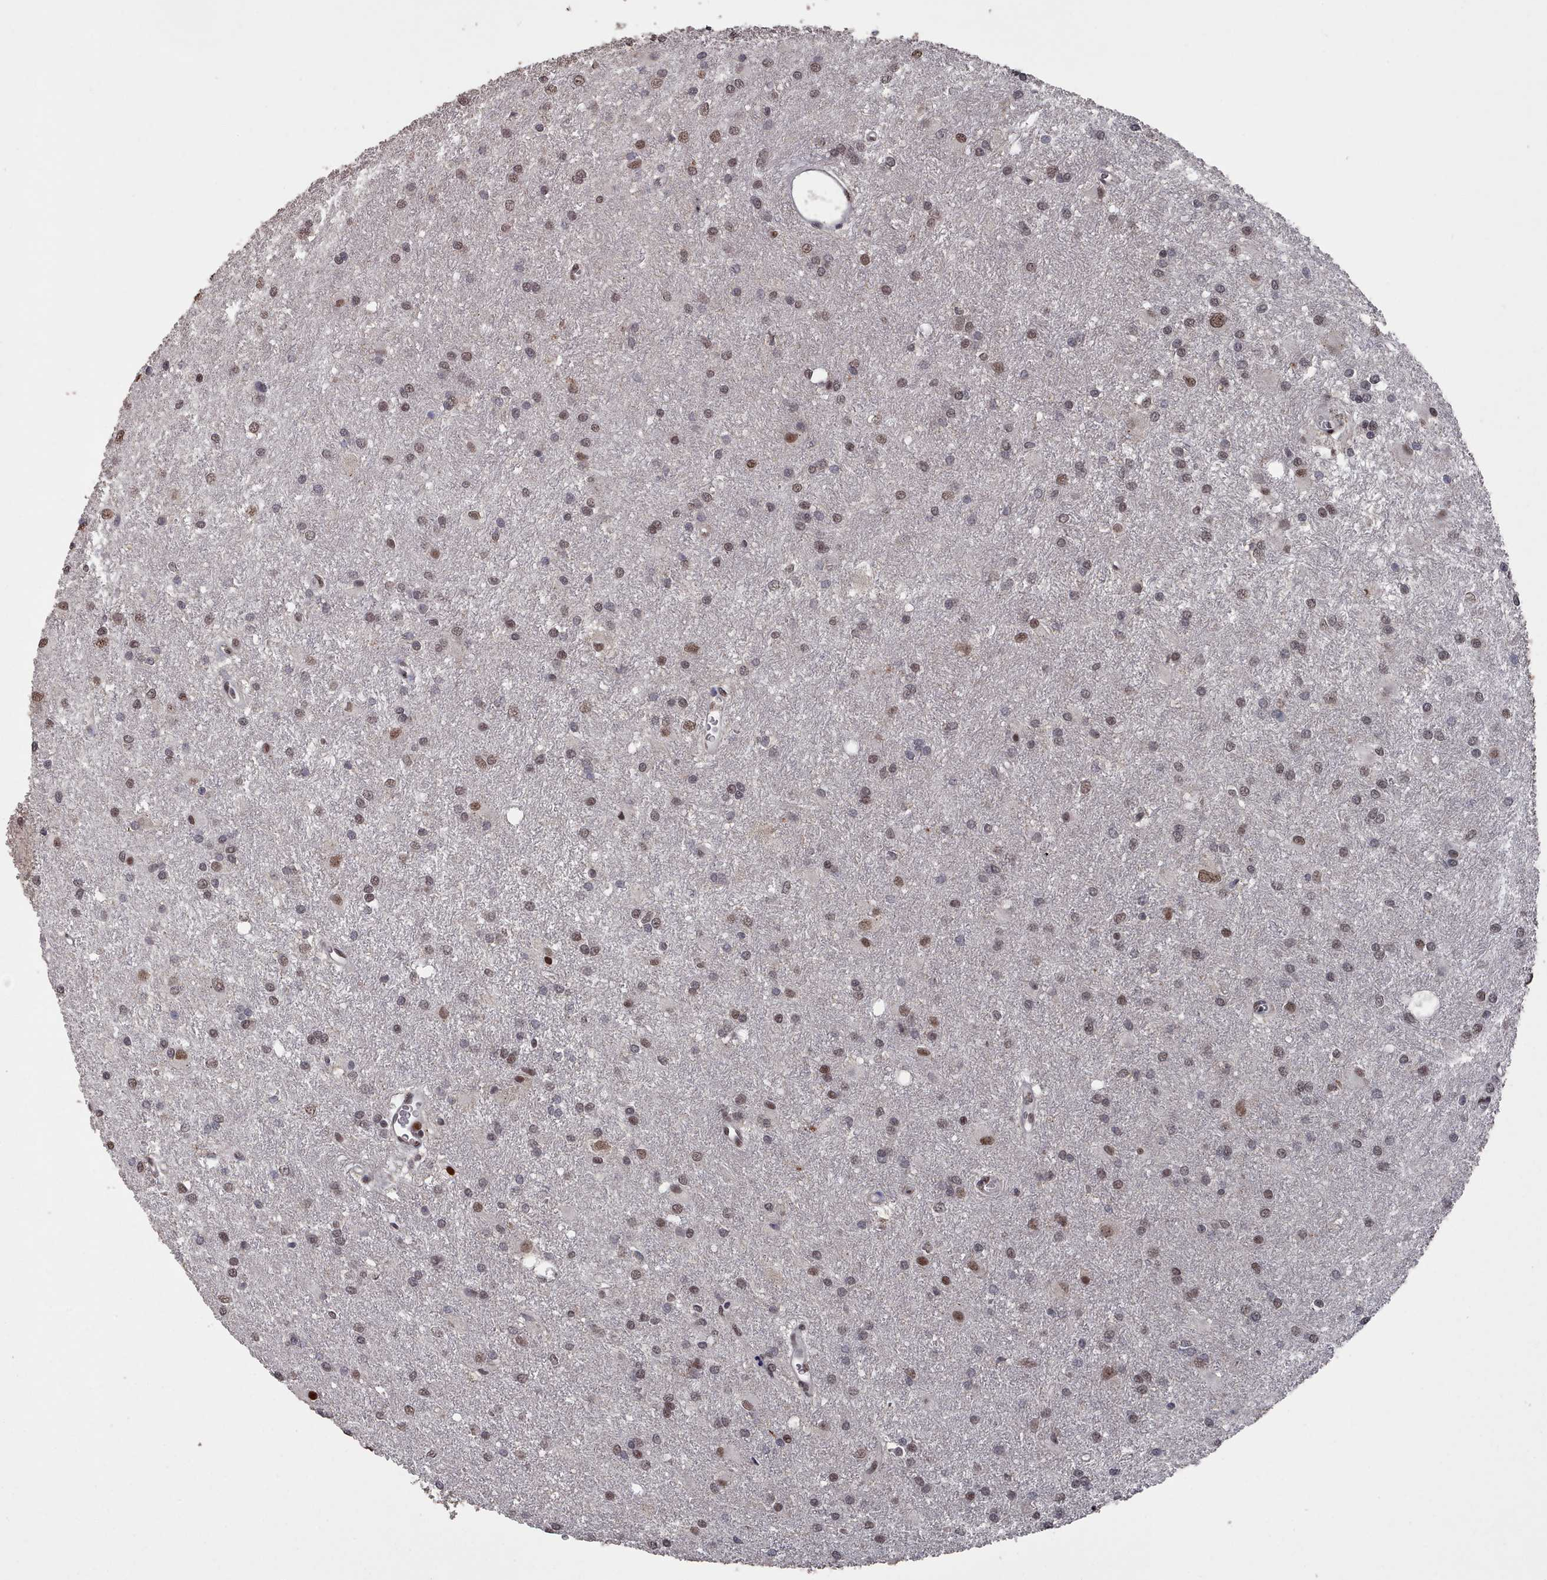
{"staining": {"intensity": "moderate", "quantity": "25%-75%", "location": "nuclear"}, "tissue": "glioma", "cell_type": "Tumor cells", "image_type": "cancer", "snomed": [{"axis": "morphology", "description": "Glioma, malignant, High grade"}, {"axis": "topography", "description": "Brain"}], "caption": "Immunohistochemical staining of human malignant high-grade glioma exhibits moderate nuclear protein staining in approximately 25%-75% of tumor cells. The protein is stained brown, and the nuclei are stained in blue (DAB (3,3'-diaminobenzidine) IHC with brightfield microscopy, high magnification).", "gene": "PNRC2", "patient": {"sex": "female", "age": 50}}